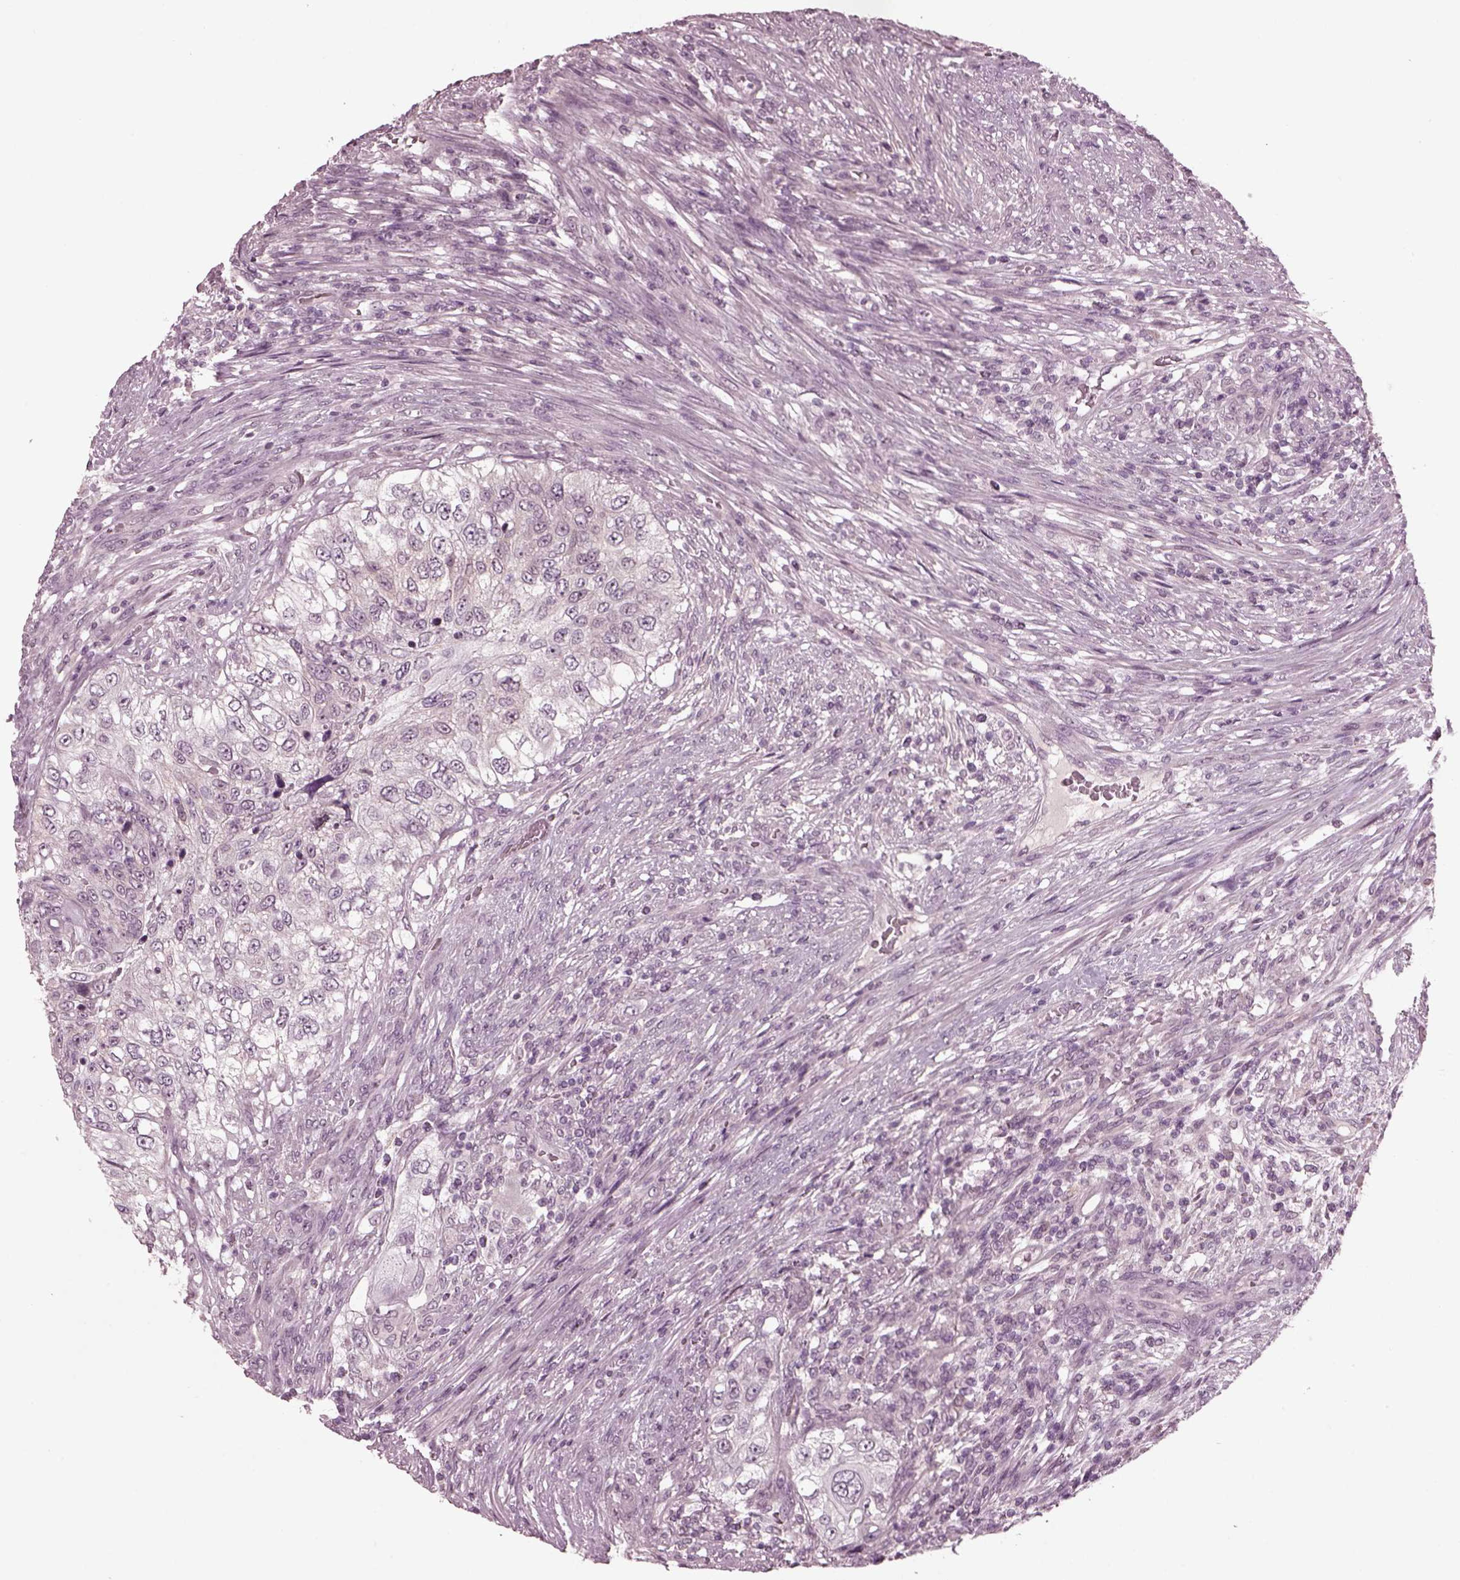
{"staining": {"intensity": "negative", "quantity": "none", "location": "none"}, "tissue": "urothelial cancer", "cell_type": "Tumor cells", "image_type": "cancer", "snomed": [{"axis": "morphology", "description": "Urothelial carcinoma, High grade"}, {"axis": "topography", "description": "Urinary bladder"}], "caption": "Urothelial cancer was stained to show a protein in brown. There is no significant expression in tumor cells.", "gene": "CLCN4", "patient": {"sex": "female", "age": 60}}